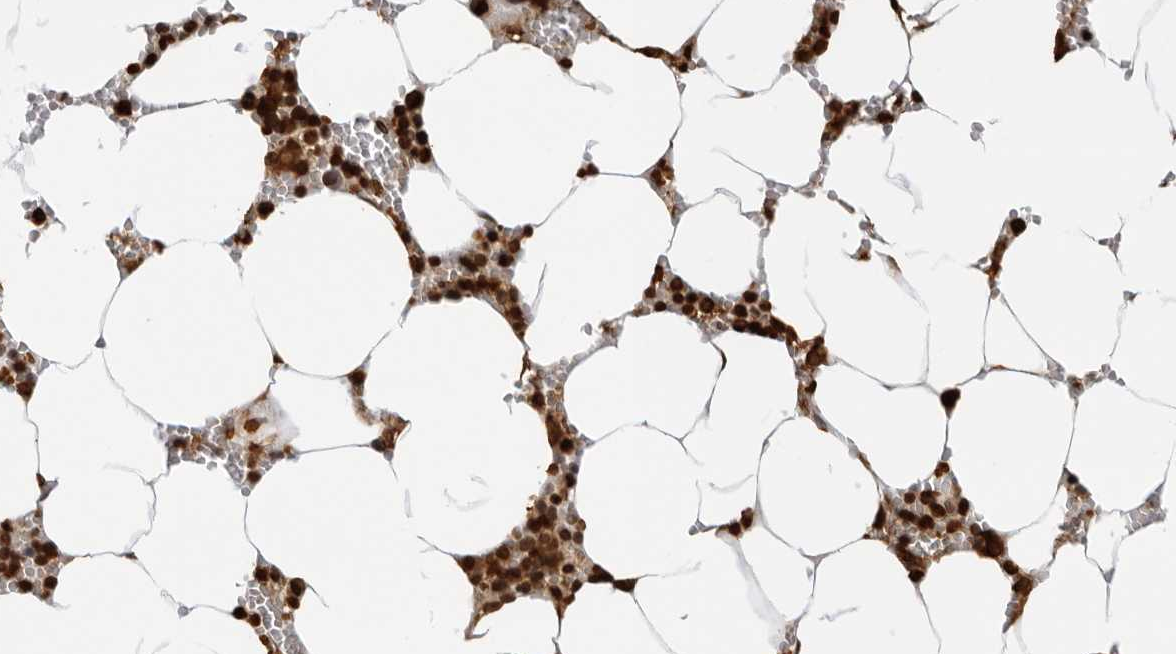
{"staining": {"intensity": "strong", "quantity": ">75%", "location": "nuclear"}, "tissue": "bone marrow", "cell_type": "Hematopoietic cells", "image_type": "normal", "snomed": [{"axis": "morphology", "description": "Normal tissue, NOS"}, {"axis": "topography", "description": "Bone marrow"}], "caption": "Immunohistochemistry (IHC) staining of benign bone marrow, which demonstrates high levels of strong nuclear positivity in about >75% of hematopoietic cells indicating strong nuclear protein positivity. The staining was performed using DAB (3,3'-diaminobenzidine) (brown) for protein detection and nuclei were counterstained in hematoxylin (blue).", "gene": "ZFP91", "patient": {"sex": "male", "age": 70}}